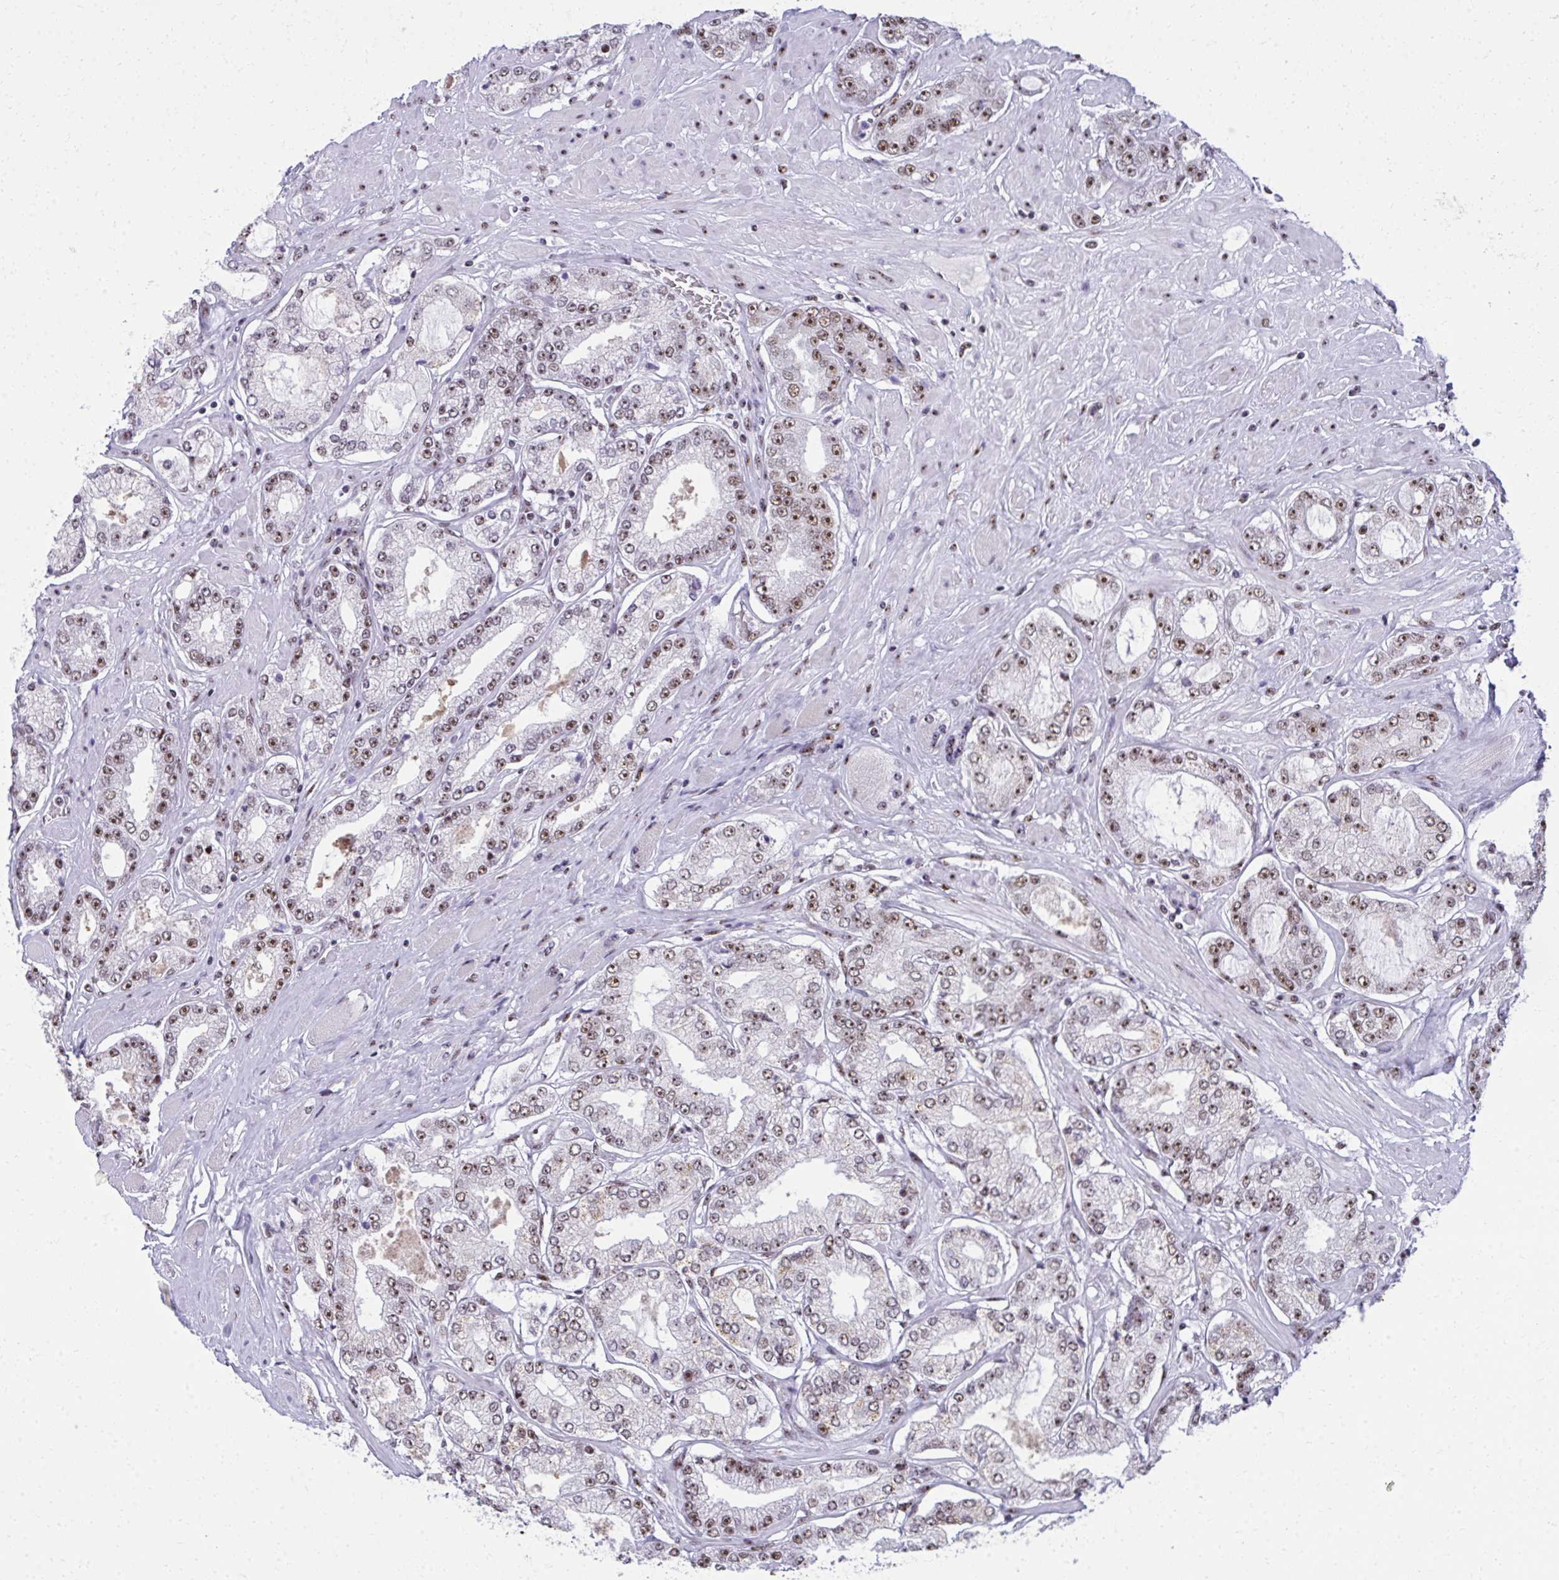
{"staining": {"intensity": "moderate", "quantity": ">75%", "location": "nuclear"}, "tissue": "prostate cancer", "cell_type": "Tumor cells", "image_type": "cancer", "snomed": [{"axis": "morphology", "description": "Adenocarcinoma, High grade"}, {"axis": "topography", "description": "Prostate"}], "caption": "Prostate adenocarcinoma (high-grade) stained for a protein displays moderate nuclear positivity in tumor cells.", "gene": "PELP1", "patient": {"sex": "male", "age": 68}}